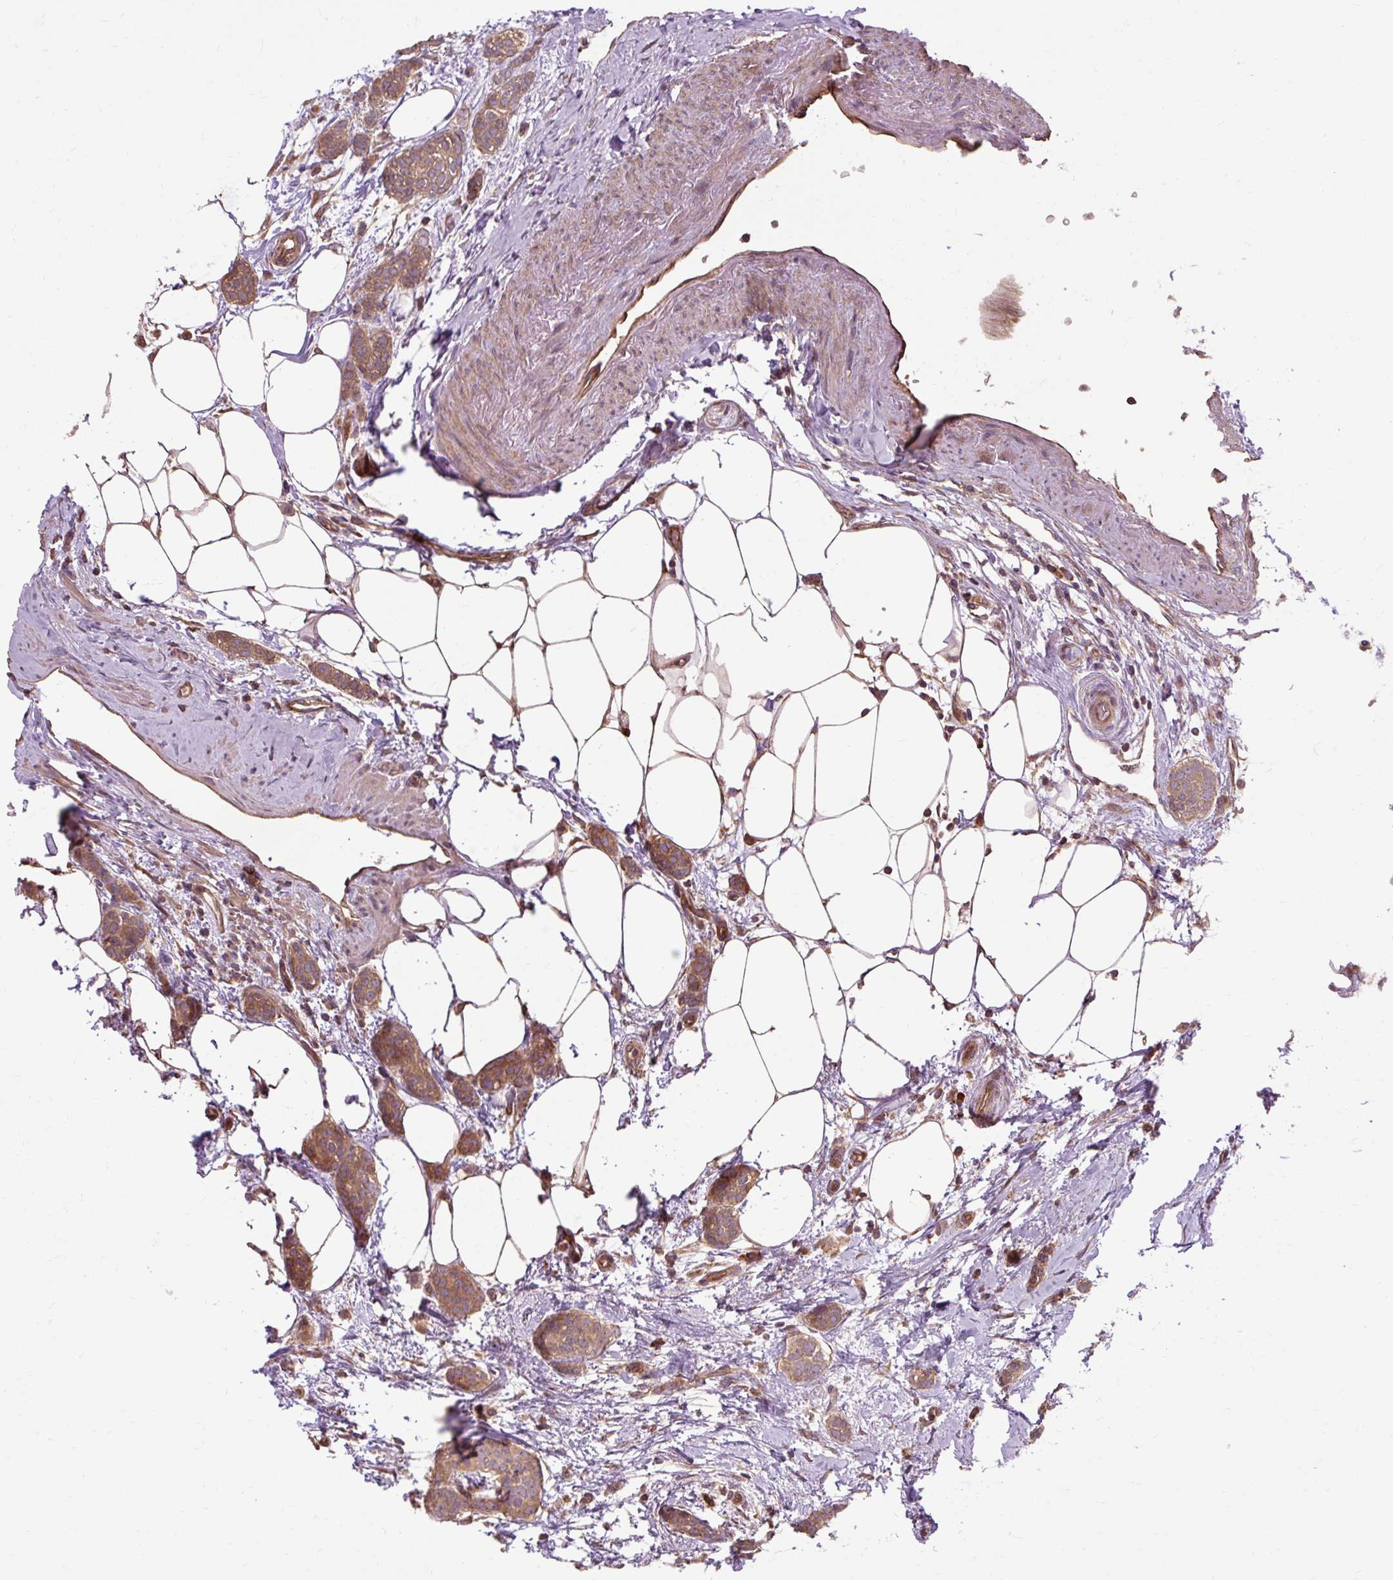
{"staining": {"intensity": "moderate", "quantity": ">75%", "location": "cytoplasmic/membranous"}, "tissue": "breast cancer", "cell_type": "Tumor cells", "image_type": "cancer", "snomed": [{"axis": "morphology", "description": "Duct carcinoma"}, {"axis": "topography", "description": "Breast"}], "caption": "A medium amount of moderate cytoplasmic/membranous expression is identified in about >75% of tumor cells in breast intraductal carcinoma tissue.", "gene": "FLRT1", "patient": {"sex": "female", "age": 72}}